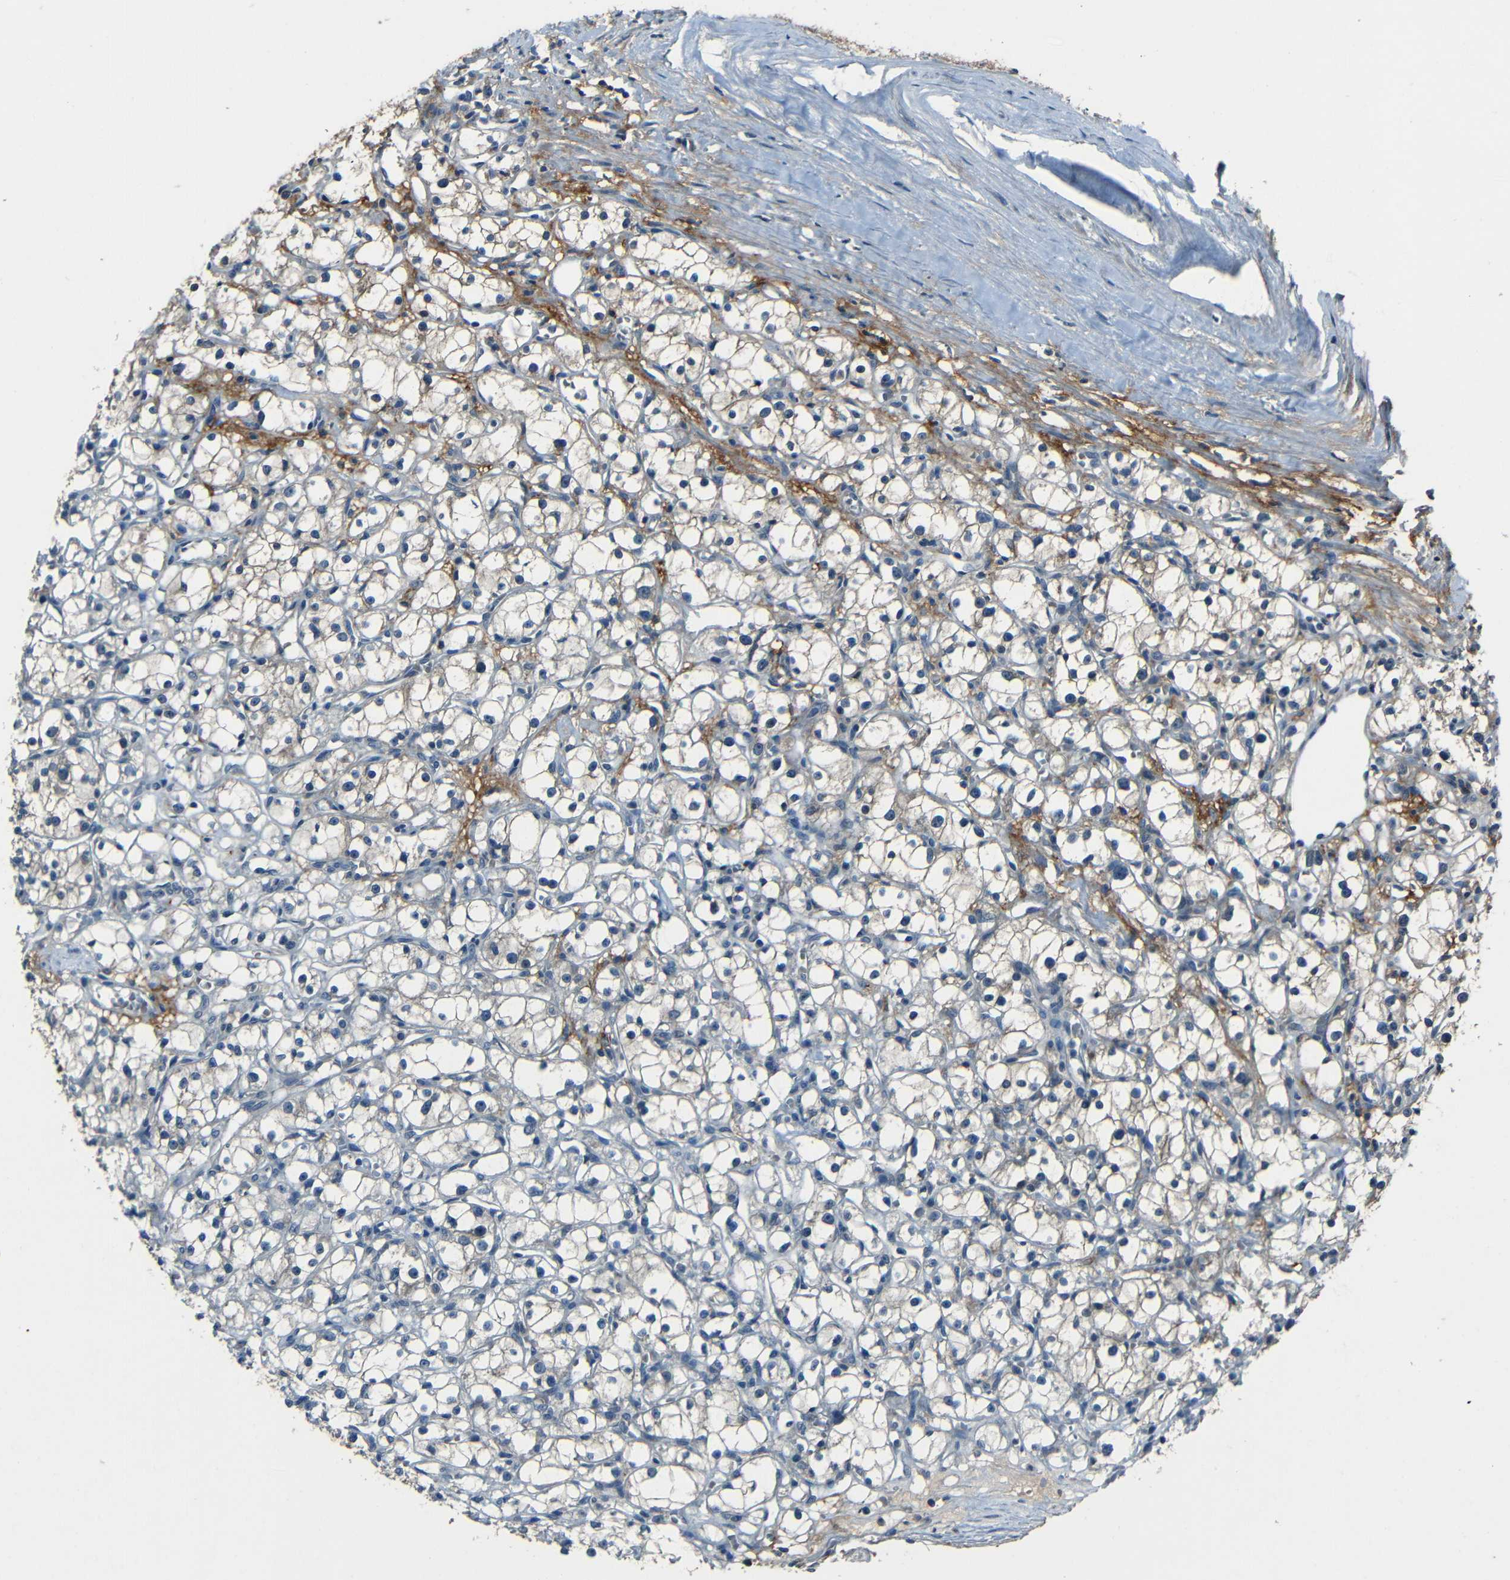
{"staining": {"intensity": "weak", "quantity": "<25%", "location": "cytoplasmic/membranous"}, "tissue": "renal cancer", "cell_type": "Tumor cells", "image_type": "cancer", "snomed": [{"axis": "morphology", "description": "Adenocarcinoma, NOS"}, {"axis": "topography", "description": "Kidney"}], "caption": "An immunohistochemistry photomicrograph of renal cancer (adenocarcinoma) is shown. There is no staining in tumor cells of renal cancer (adenocarcinoma).", "gene": "SLA", "patient": {"sex": "male", "age": 56}}